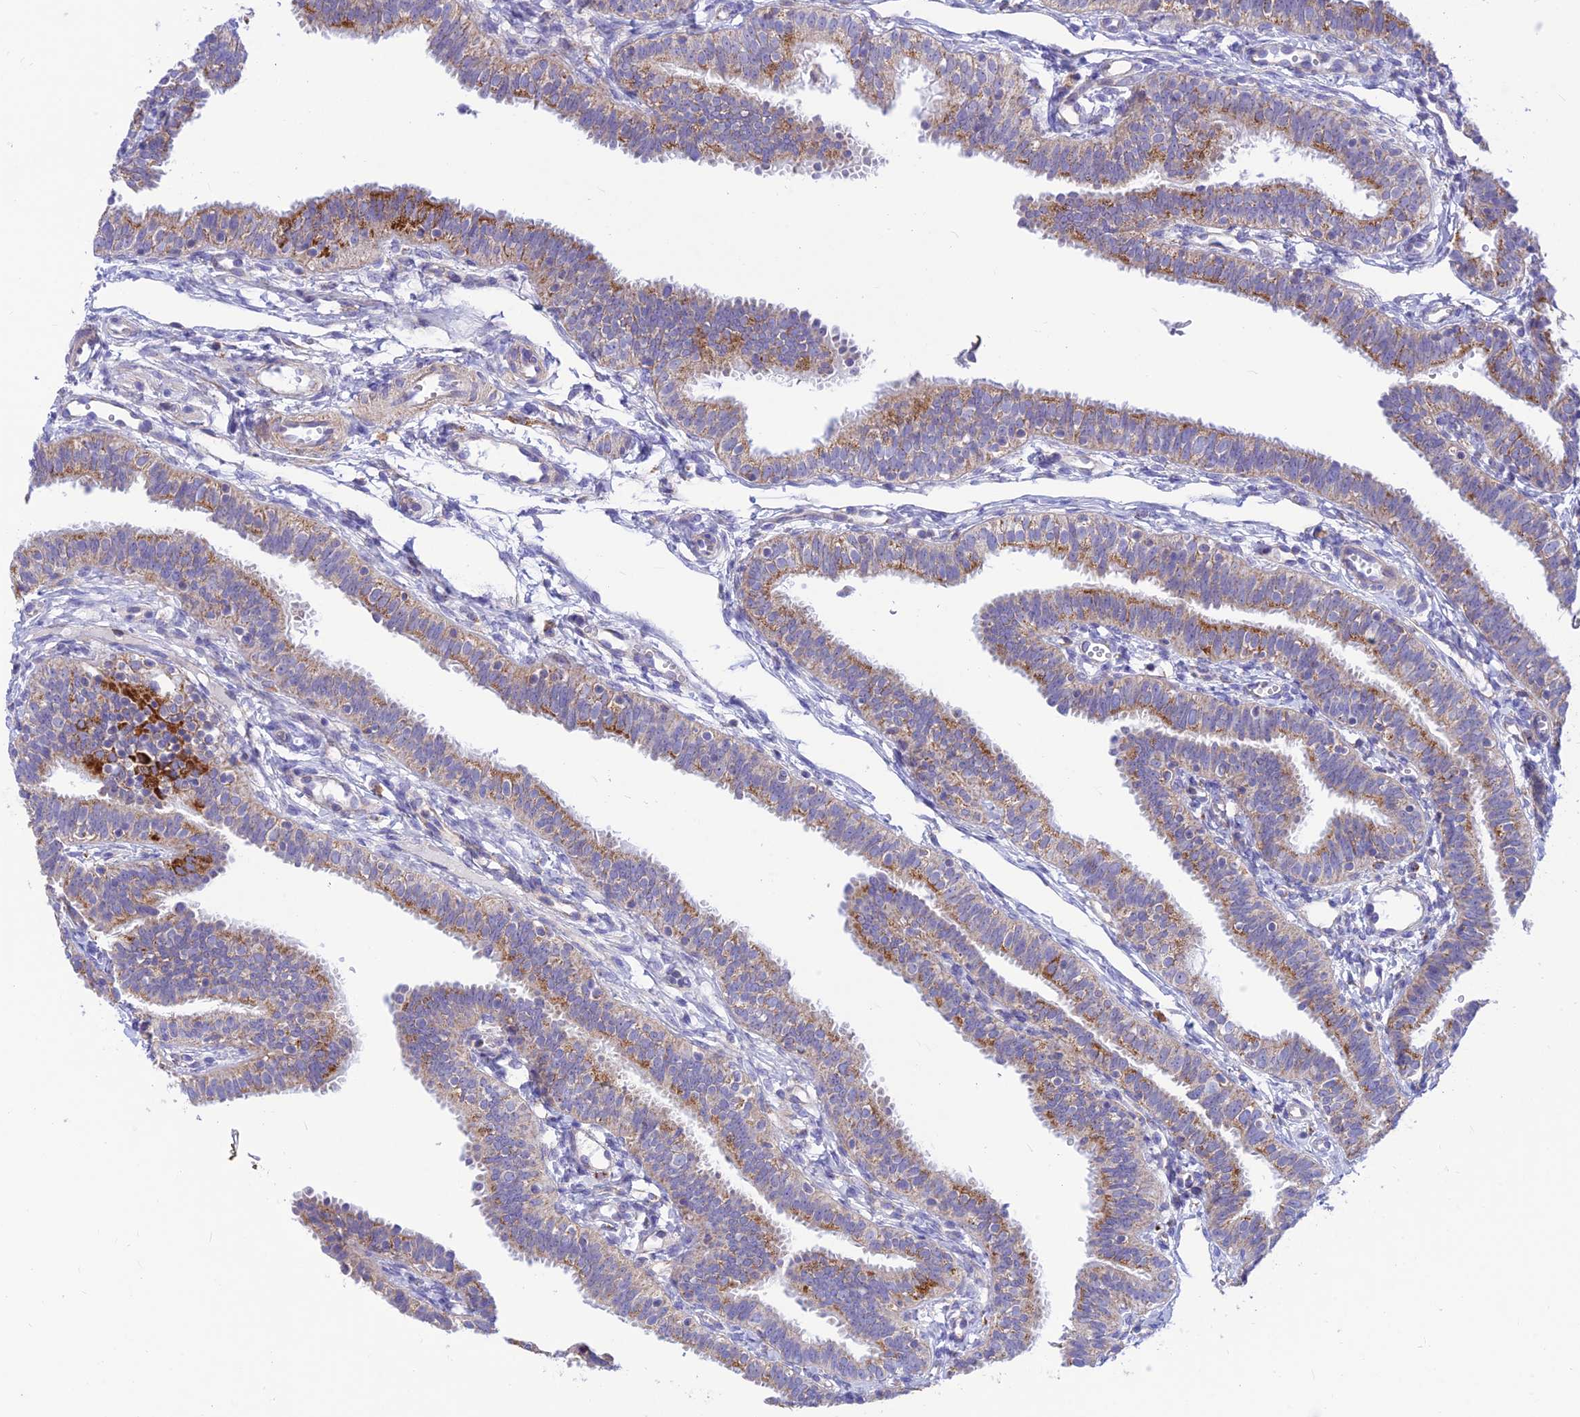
{"staining": {"intensity": "moderate", "quantity": "25%-75%", "location": "cytoplasmic/membranous"}, "tissue": "fallopian tube", "cell_type": "Glandular cells", "image_type": "normal", "snomed": [{"axis": "morphology", "description": "Normal tissue, NOS"}, {"axis": "topography", "description": "Fallopian tube"}], "caption": "Unremarkable fallopian tube shows moderate cytoplasmic/membranous staining in about 25%-75% of glandular cells The staining was performed using DAB (3,3'-diaminobenzidine) to visualize the protein expression in brown, while the nuclei were stained in blue with hematoxylin (Magnification: 20x)..", "gene": "FAM186B", "patient": {"sex": "female", "age": 35}}